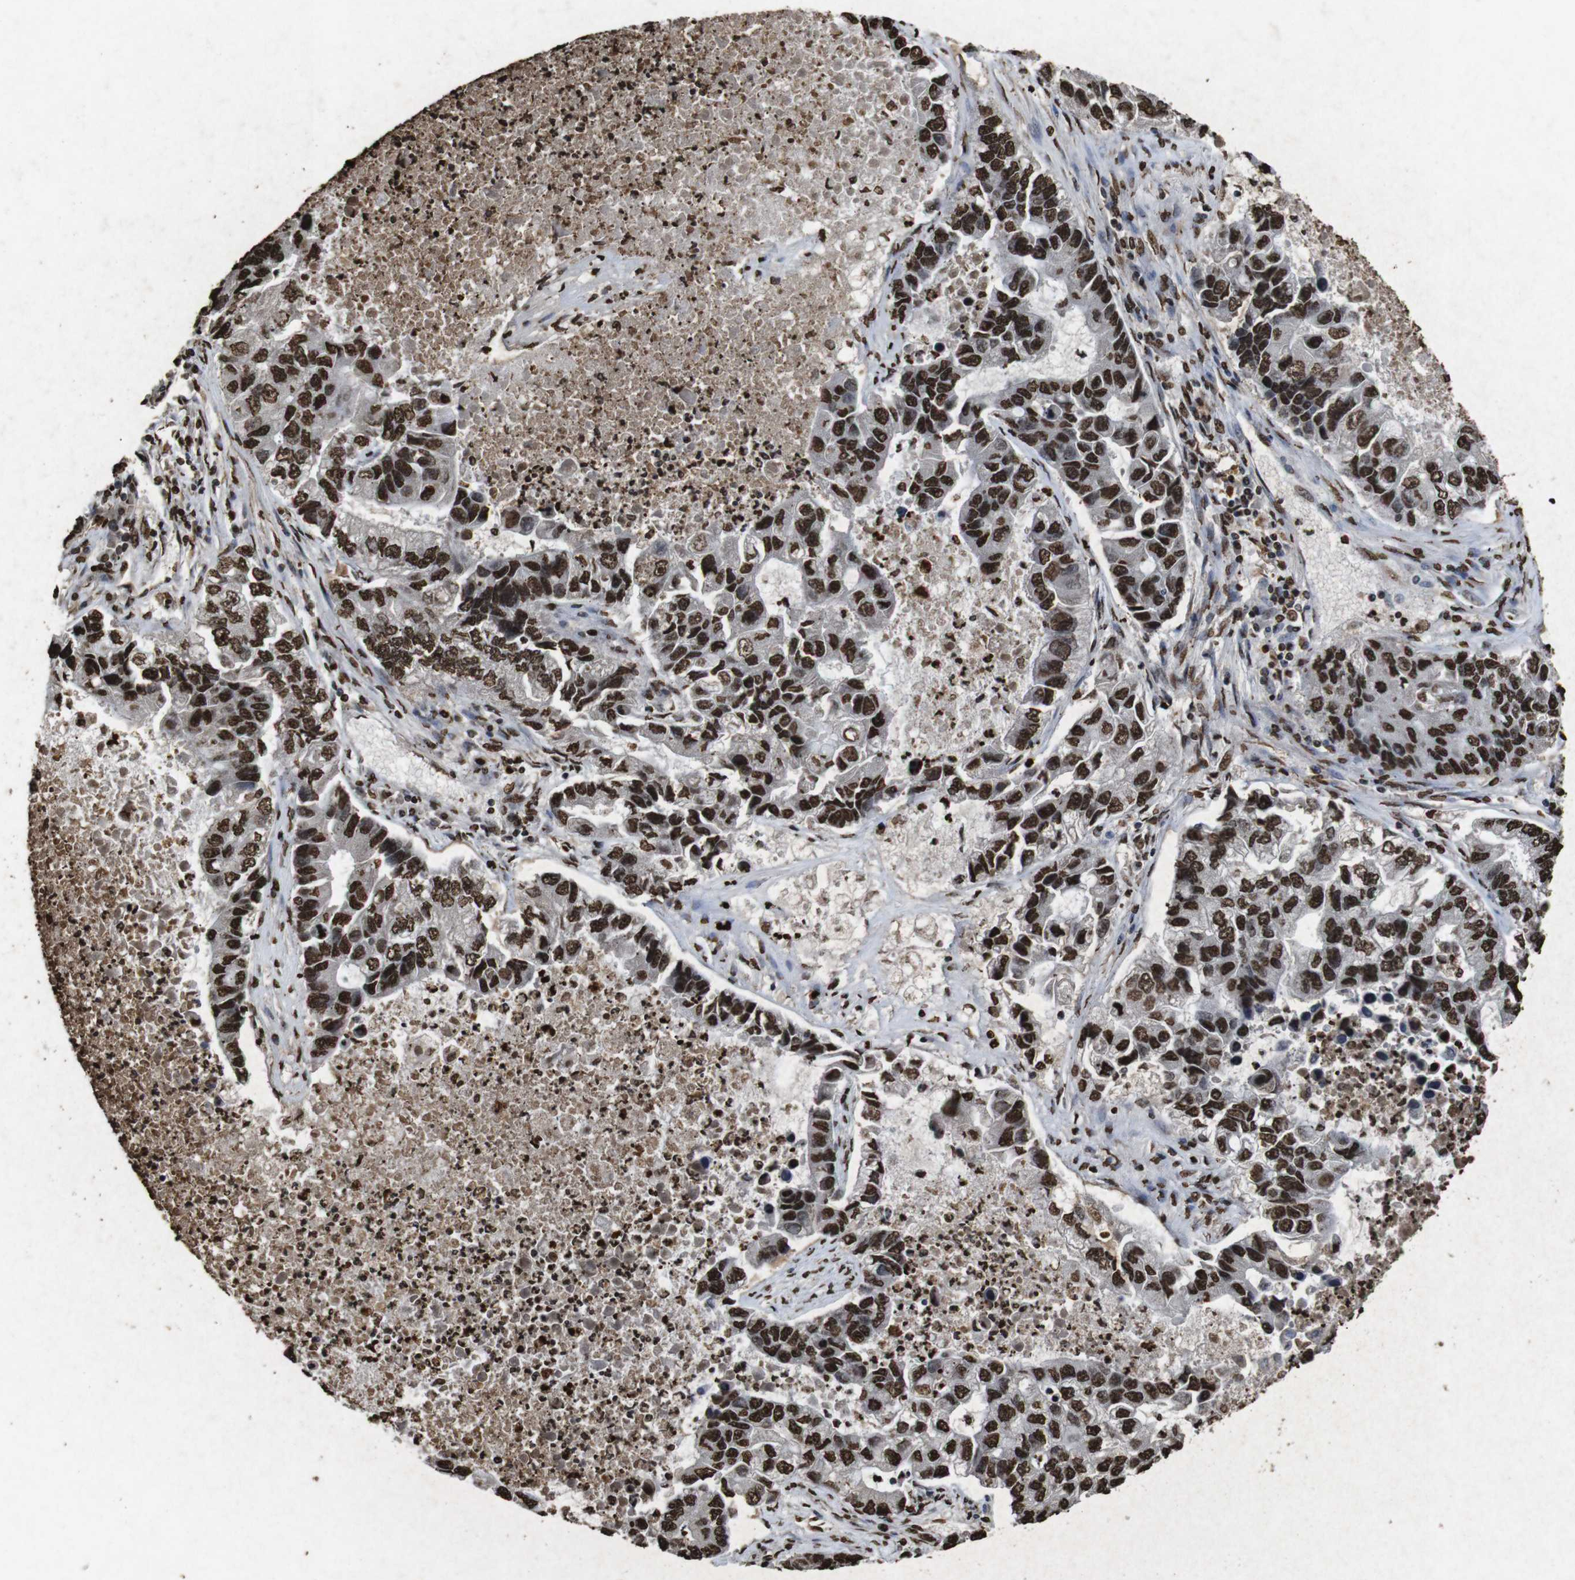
{"staining": {"intensity": "strong", "quantity": ">75%", "location": "nuclear"}, "tissue": "lung cancer", "cell_type": "Tumor cells", "image_type": "cancer", "snomed": [{"axis": "morphology", "description": "Adenocarcinoma, NOS"}, {"axis": "topography", "description": "Lung"}], "caption": "Human adenocarcinoma (lung) stained for a protein (brown) exhibits strong nuclear positive expression in about >75% of tumor cells.", "gene": "MDM2", "patient": {"sex": "female", "age": 51}}